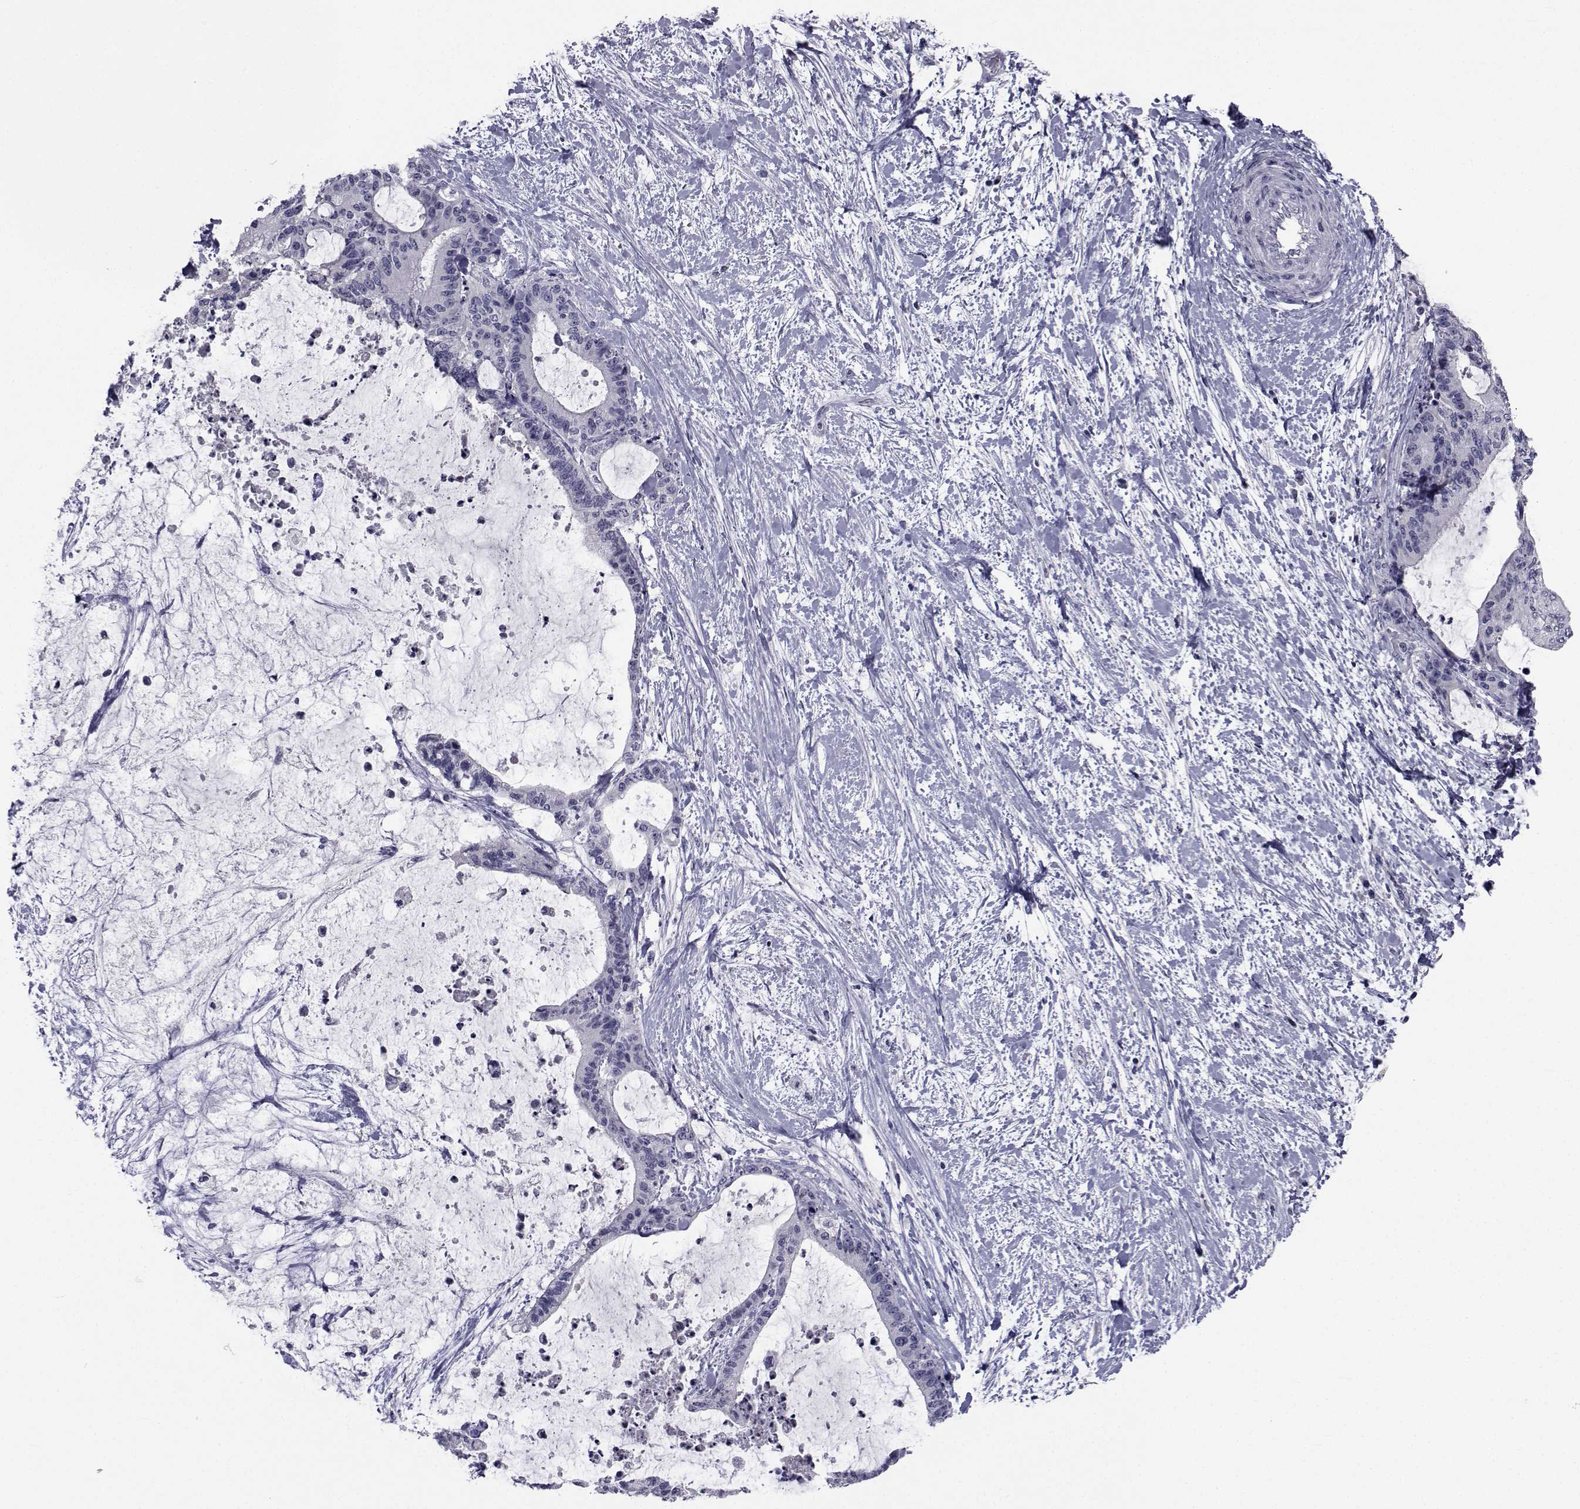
{"staining": {"intensity": "negative", "quantity": "none", "location": "none"}, "tissue": "liver cancer", "cell_type": "Tumor cells", "image_type": "cancer", "snomed": [{"axis": "morphology", "description": "Cholangiocarcinoma"}, {"axis": "topography", "description": "Liver"}], "caption": "The immunohistochemistry micrograph has no significant expression in tumor cells of liver cancer tissue.", "gene": "CHRNA1", "patient": {"sex": "female", "age": 73}}